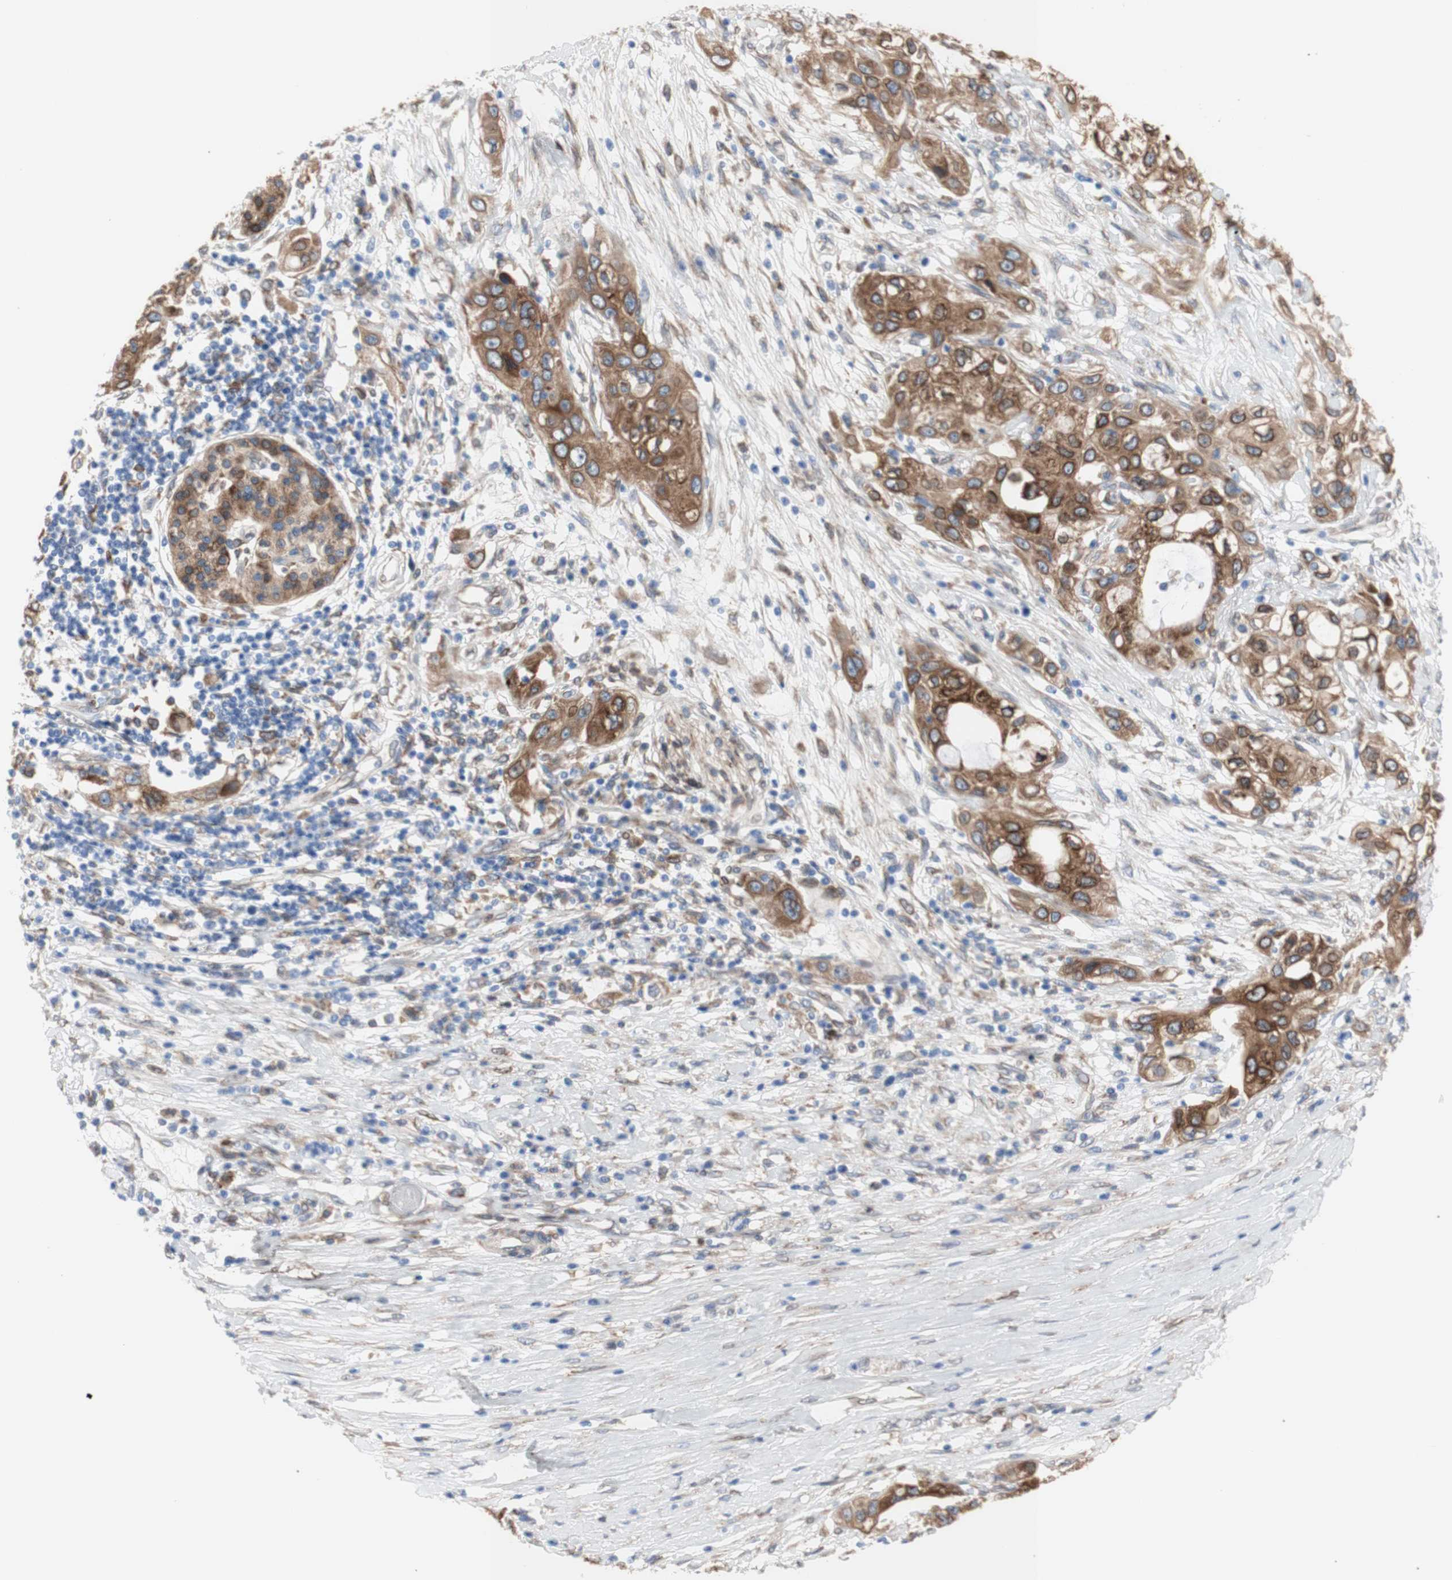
{"staining": {"intensity": "moderate", "quantity": ">75%", "location": "cytoplasmic/membranous"}, "tissue": "pancreatic cancer", "cell_type": "Tumor cells", "image_type": "cancer", "snomed": [{"axis": "morphology", "description": "Adenocarcinoma, NOS"}, {"axis": "topography", "description": "Pancreas"}], "caption": "Immunohistochemistry (IHC) image of neoplastic tissue: adenocarcinoma (pancreatic) stained using immunohistochemistry (IHC) exhibits medium levels of moderate protein expression localized specifically in the cytoplasmic/membranous of tumor cells, appearing as a cytoplasmic/membranous brown color.", "gene": "ERLIN1", "patient": {"sex": "female", "age": 70}}